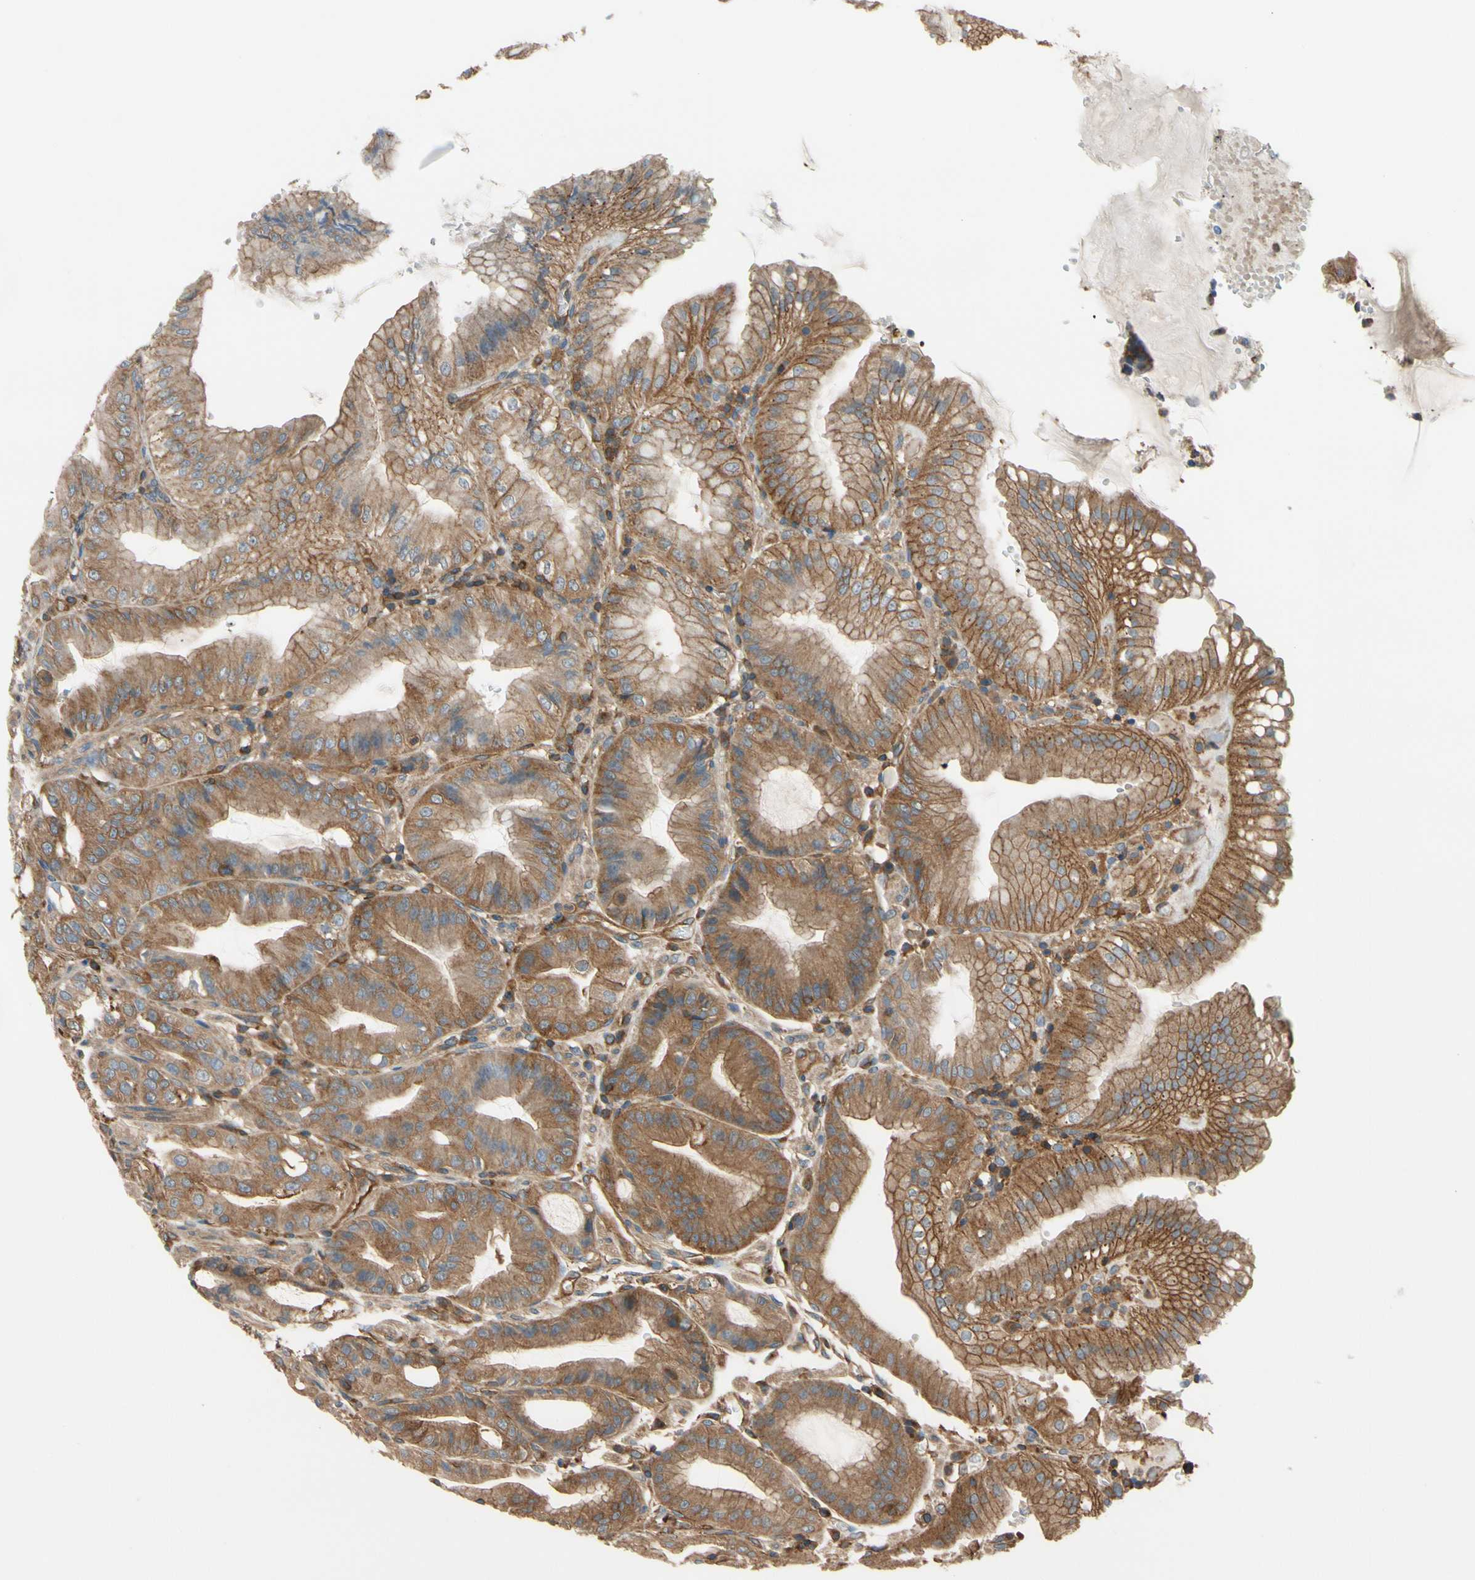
{"staining": {"intensity": "moderate", "quantity": ">75%", "location": "cytoplasmic/membranous"}, "tissue": "stomach", "cell_type": "Glandular cells", "image_type": "normal", "snomed": [{"axis": "morphology", "description": "Normal tissue, NOS"}, {"axis": "topography", "description": "Stomach, lower"}], "caption": "Stomach stained with DAB immunohistochemistry (IHC) displays medium levels of moderate cytoplasmic/membranous staining in approximately >75% of glandular cells. (DAB IHC with brightfield microscopy, high magnification).", "gene": "EPS15", "patient": {"sex": "male", "age": 71}}